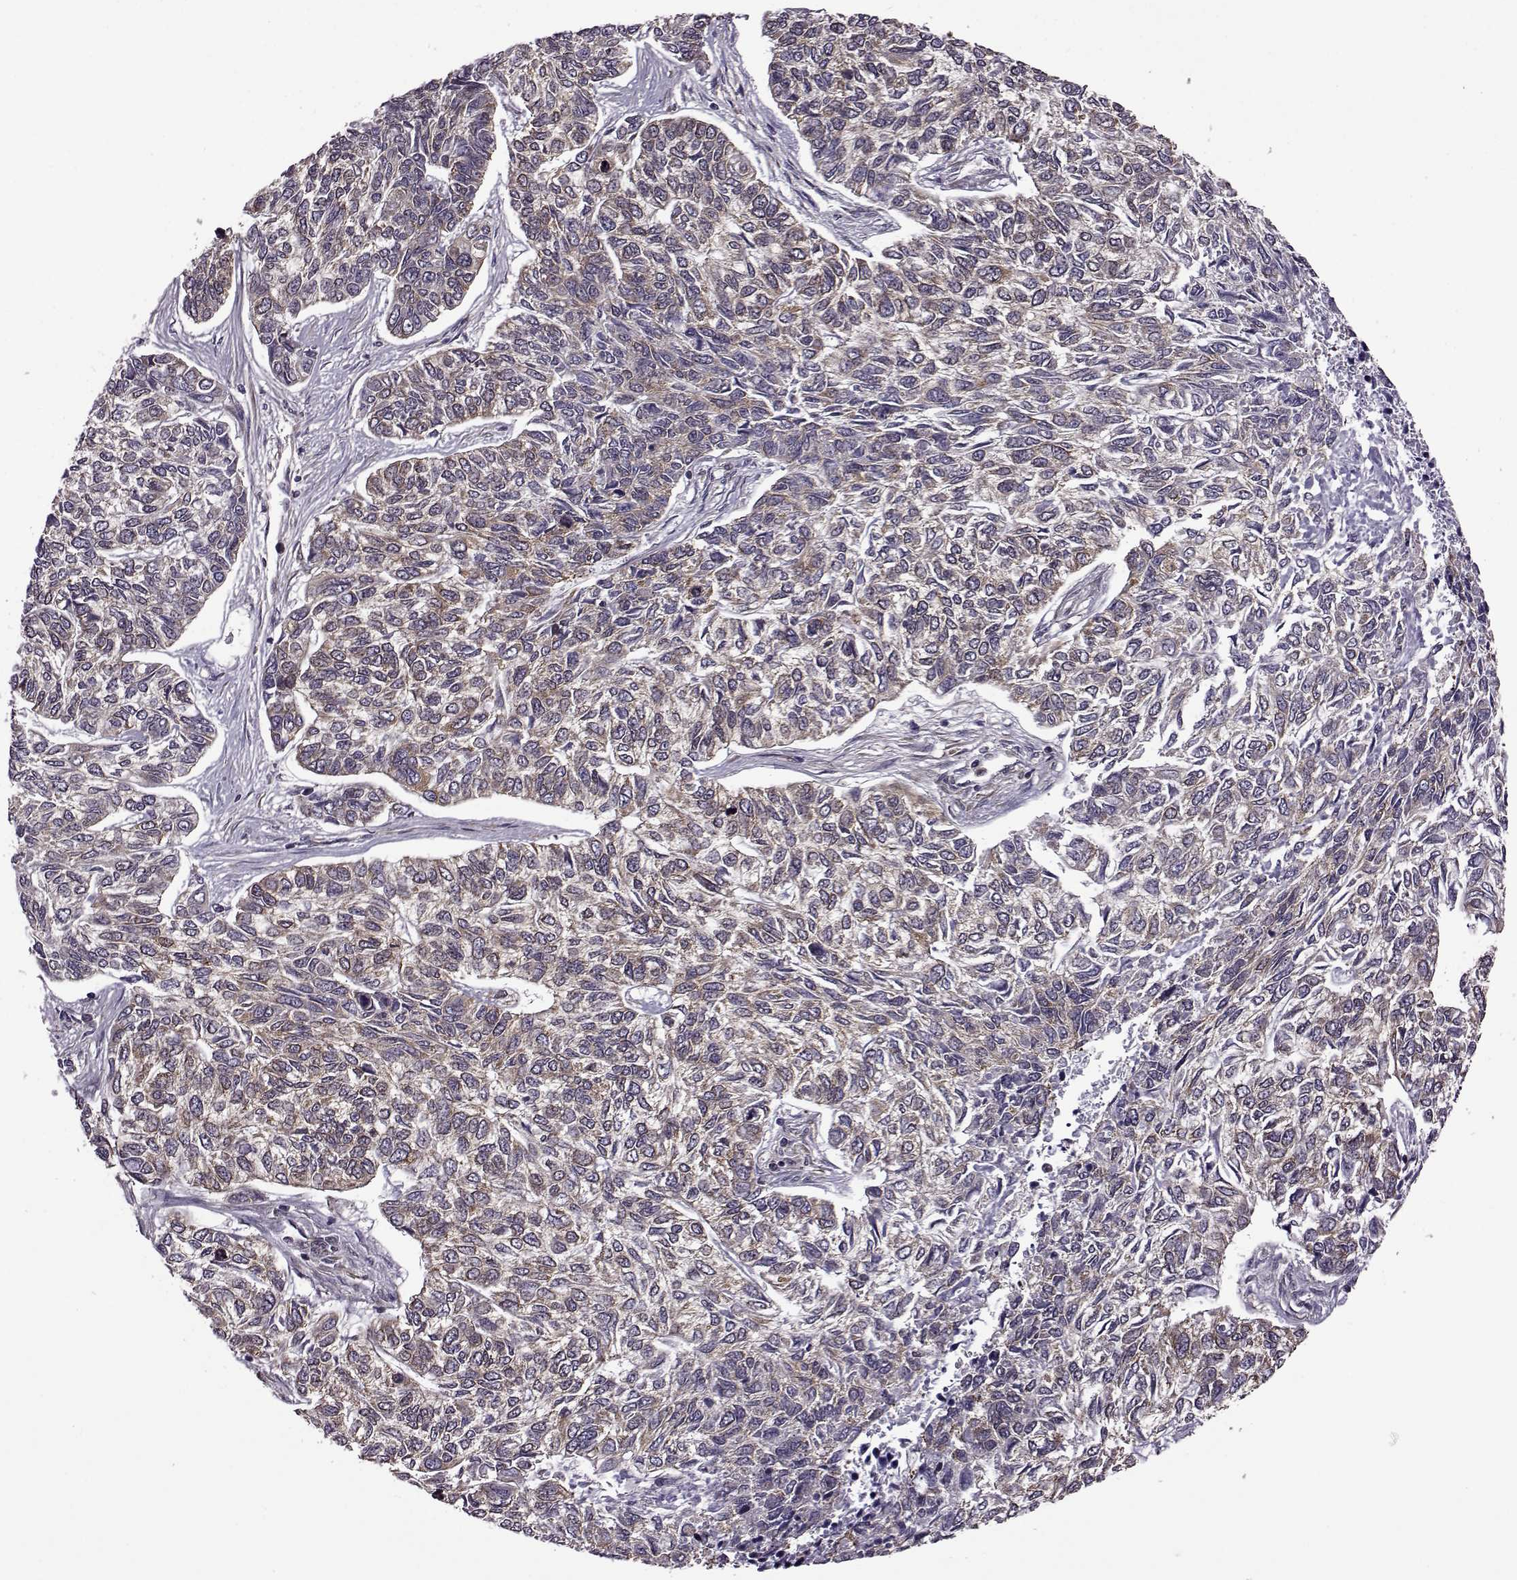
{"staining": {"intensity": "moderate", "quantity": ">75%", "location": "cytoplasmic/membranous"}, "tissue": "skin cancer", "cell_type": "Tumor cells", "image_type": "cancer", "snomed": [{"axis": "morphology", "description": "Basal cell carcinoma"}, {"axis": "topography", "description": "Skin"}], "caption": "Protein staining reveals moderate cytoplasmic/membranous staining in about >75% of tumor cells in basal cell carcinoma (skin). The staining is performed using DAB brown chromogen to label protein expression. The nuclei are counter-stained blue using hematoxylin.", "gene": "URI1", "patient": {"sex": "female", "age": 65}}